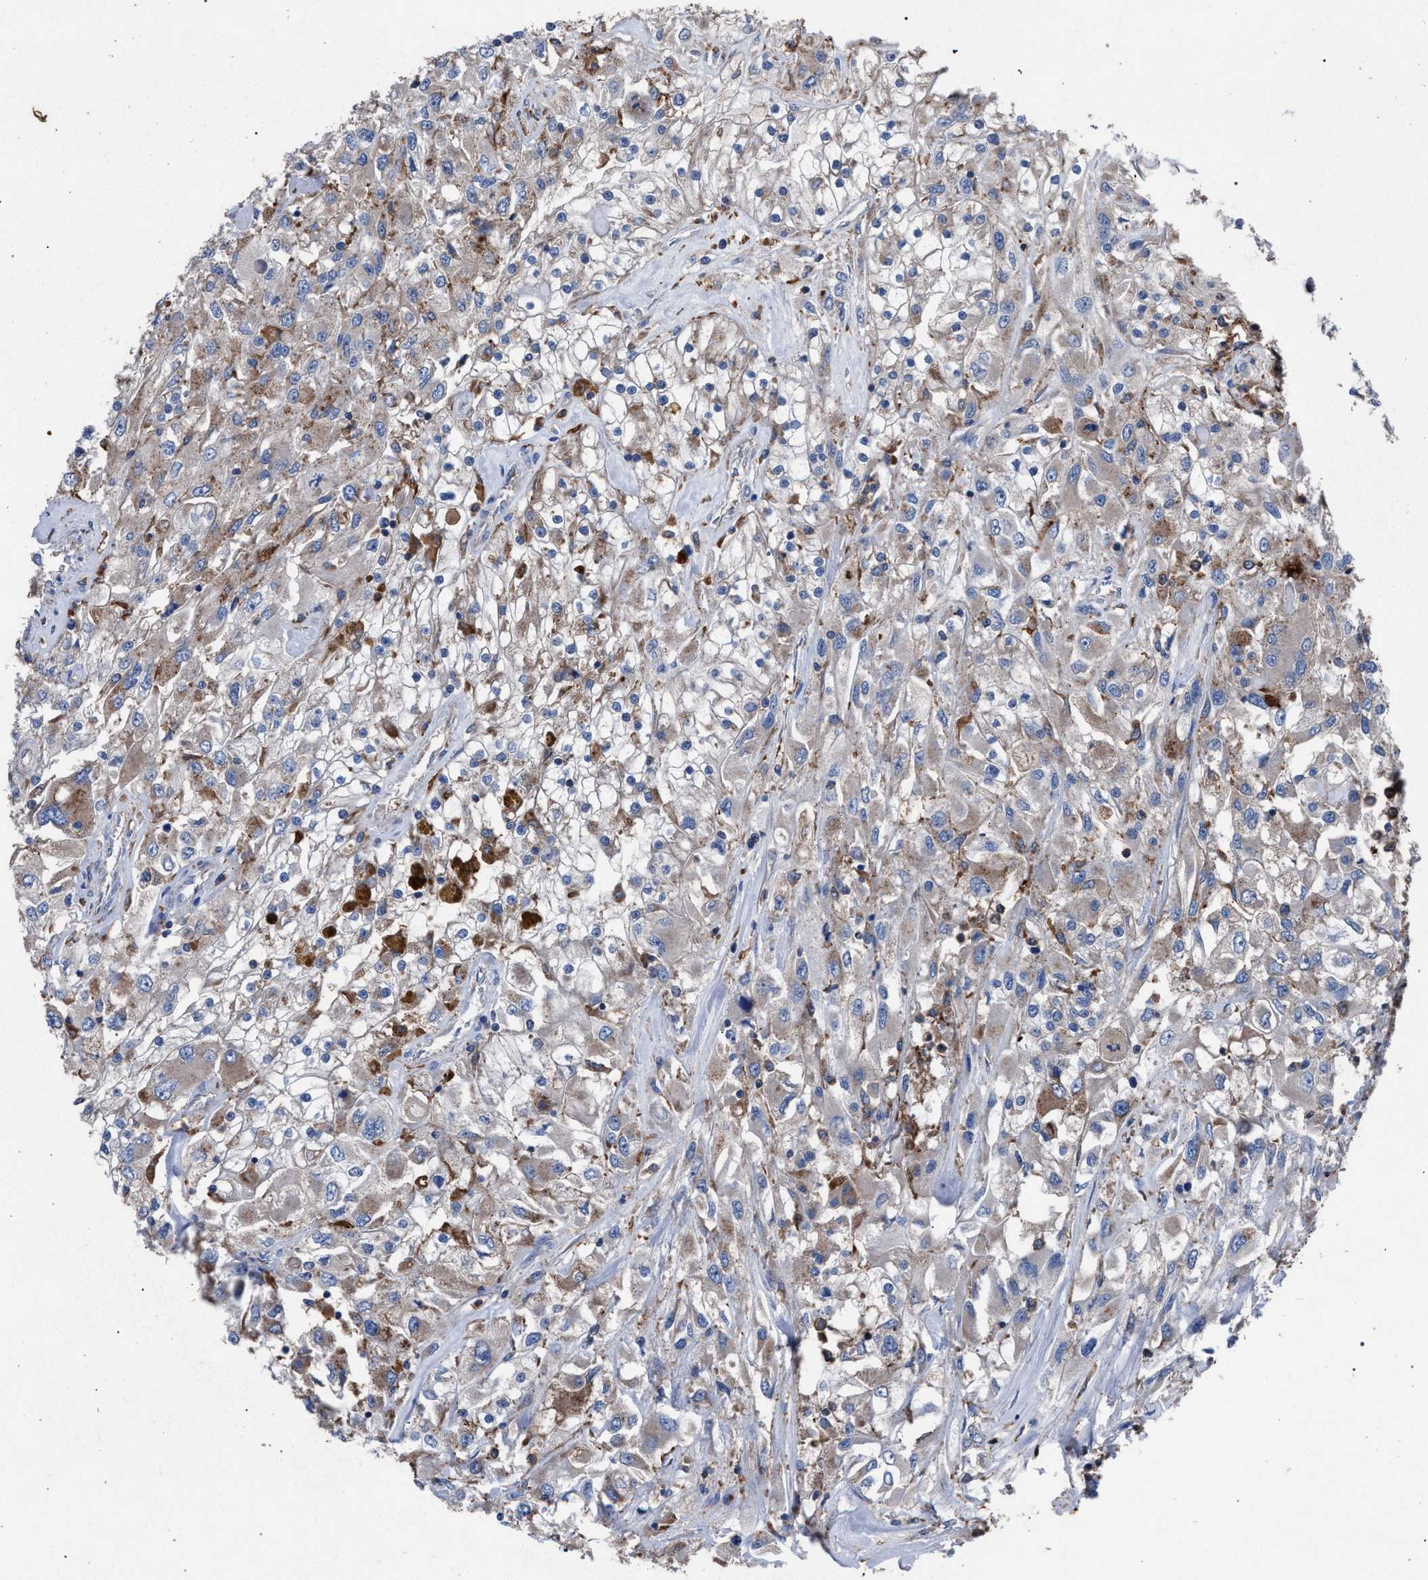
{"staining": {"intensity": "weak", "quantity": ">75%", "location": "cytoplasmic/membranous"}, "tissue": "renal cancer", "cell_type": "Tumor cells", "image_type": "cancer", "snomed": [{"axis": "morphology", "description": "Adenocarcinoma, NOS"}, {"axis": "topography", "description": "Kidney"}], "caption": "IHC of adenocarcinoma (renal) exhibits low levels of weak cytoplasmic/membranous positivity in about >75% of tumor cells.", "gene": "ATP6V0A1", "patient": {"sex": "female", "age": 52}}